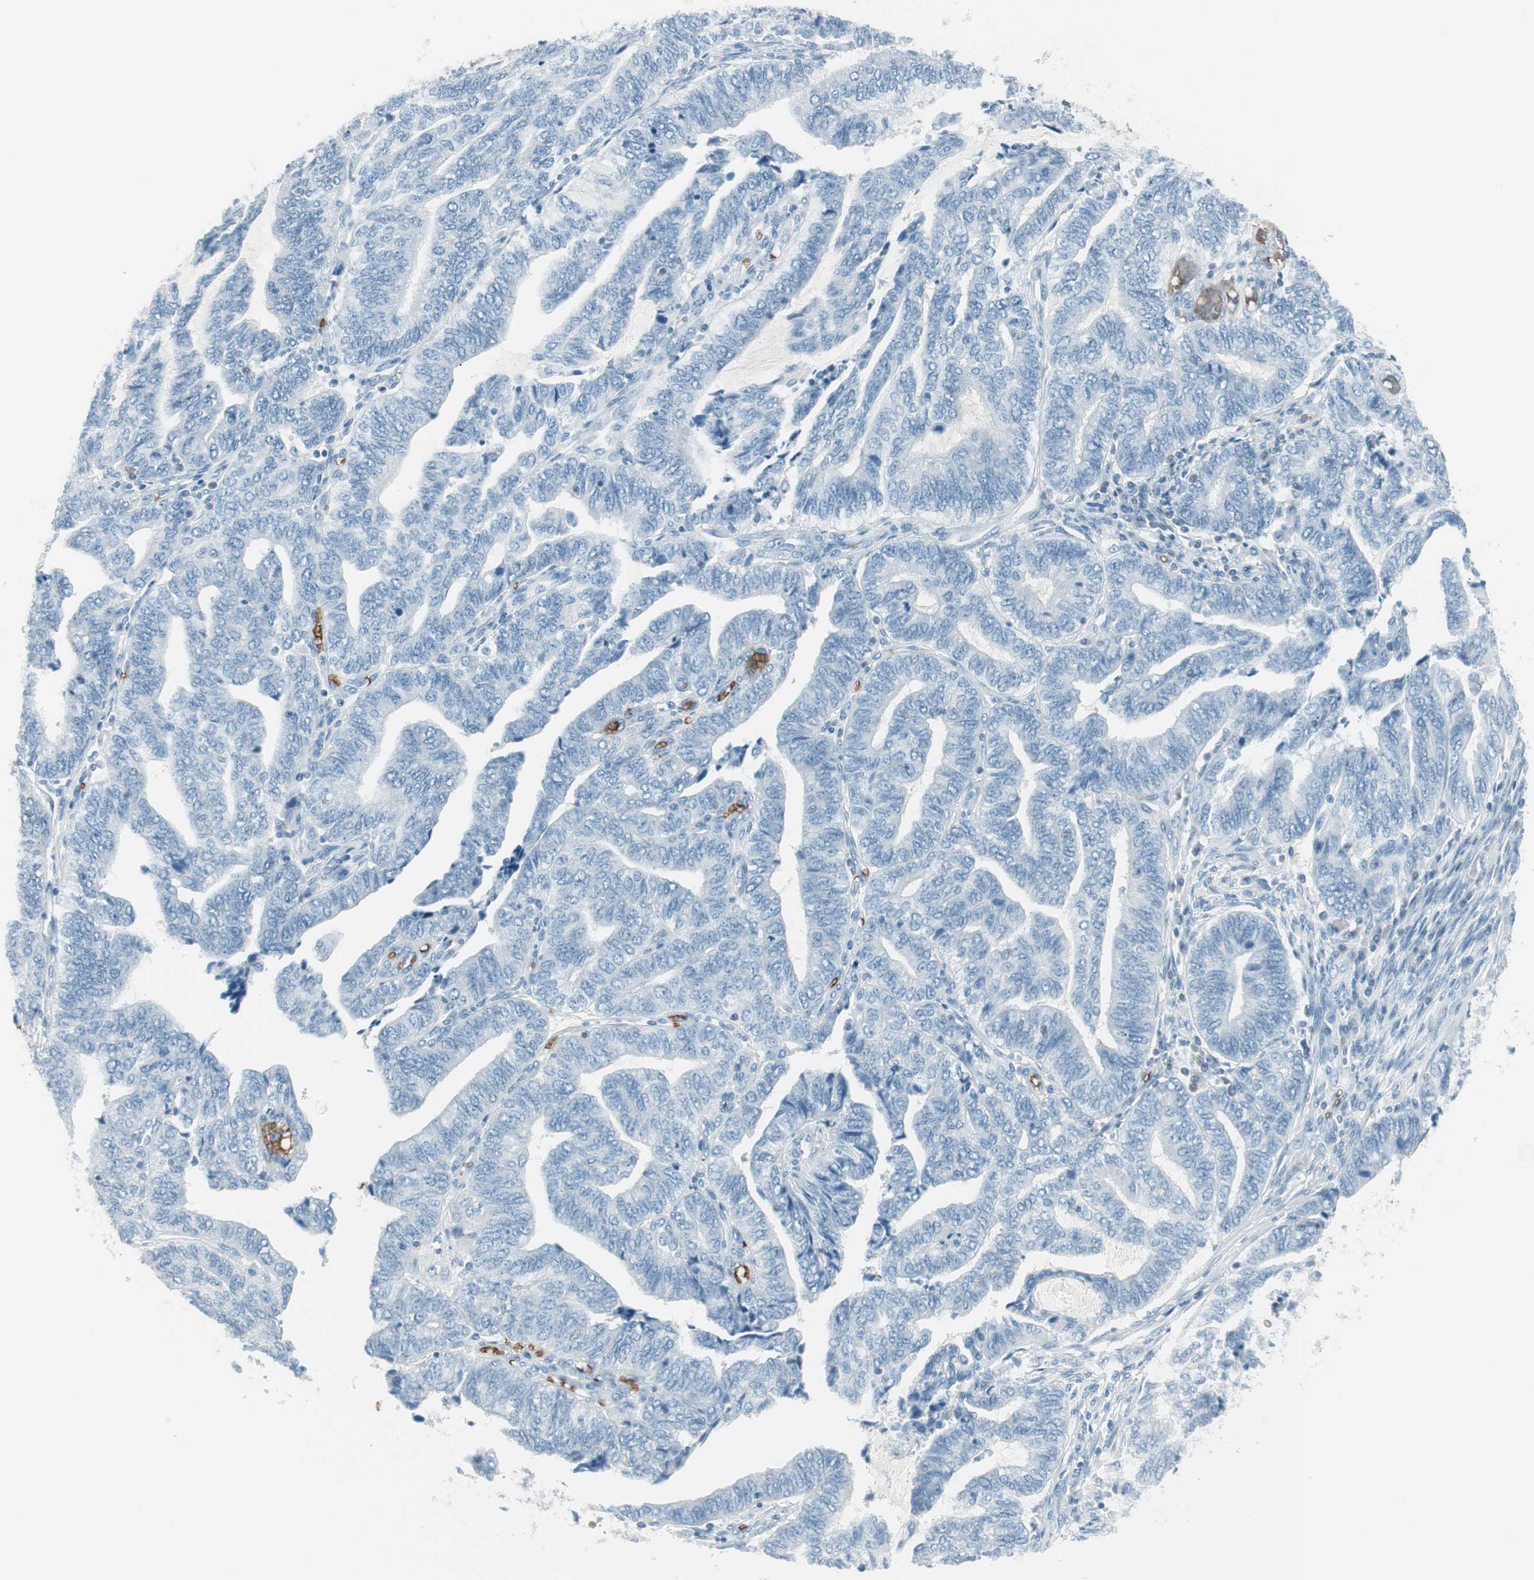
{"staining": {"intensity": "negative", "quantity": "none", "location": "none"}, "tissue": "endometrial cancer", "cell_type": "Tumor cells", "image_type": "cancer", "snomed": [{"axis": "morphology", "description": "Adenocarcinoma, NOS"}, {"axis": "topography", "description": "Uterus"}, {"axis": "topography", "description": "Endometrium"}], "caption": "The micrograph exhibits no significant positivity in tumor cells of endometrial cancer. (DAB IHC, high magnification).", "gene": "MAP4K1", "patient": {"sex": "female", "age": 70}}